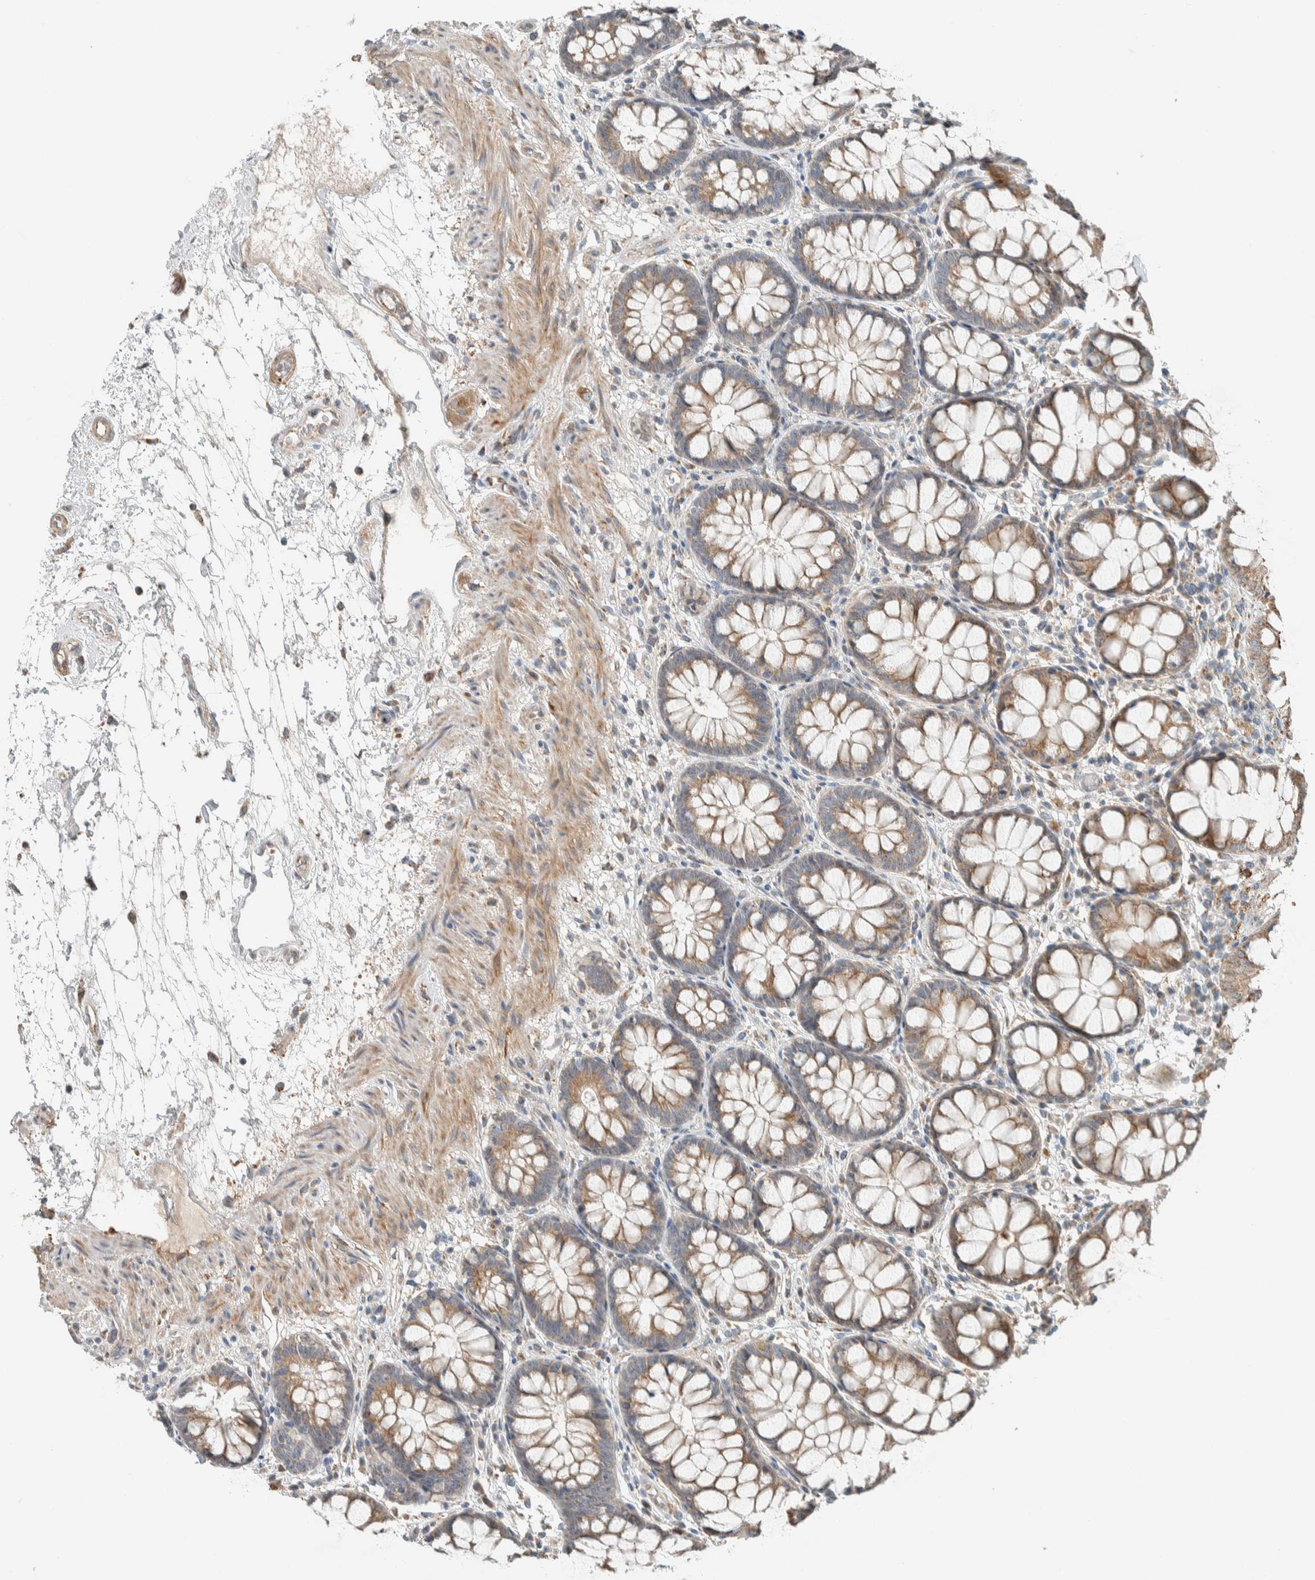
{"staining": {"intensity": "moderate", "quantity": ">75%", "location": "cytoplasmic/membranous"}, "tissue": "rectum", "cell_type": "Glandular cells", "image_type": "normal", "snomed": [{"axis": "morphology", "description": "Normal tissue, NOS"}, {"axis": "topography", "description": "Rectum"}], "caption": "Protein analysis of unremarkable rectum shows moderate cytoplasmic/membranous staining in about >75% of glandular cells. (Stains: DAB (3,3'-diaminobenzidine) in brown, nuclei in blue, Microscopy: brightfield microscopy at high magnification).", "gene": "SLFN12L", "patient": {"sex": "male", "age": 64}}